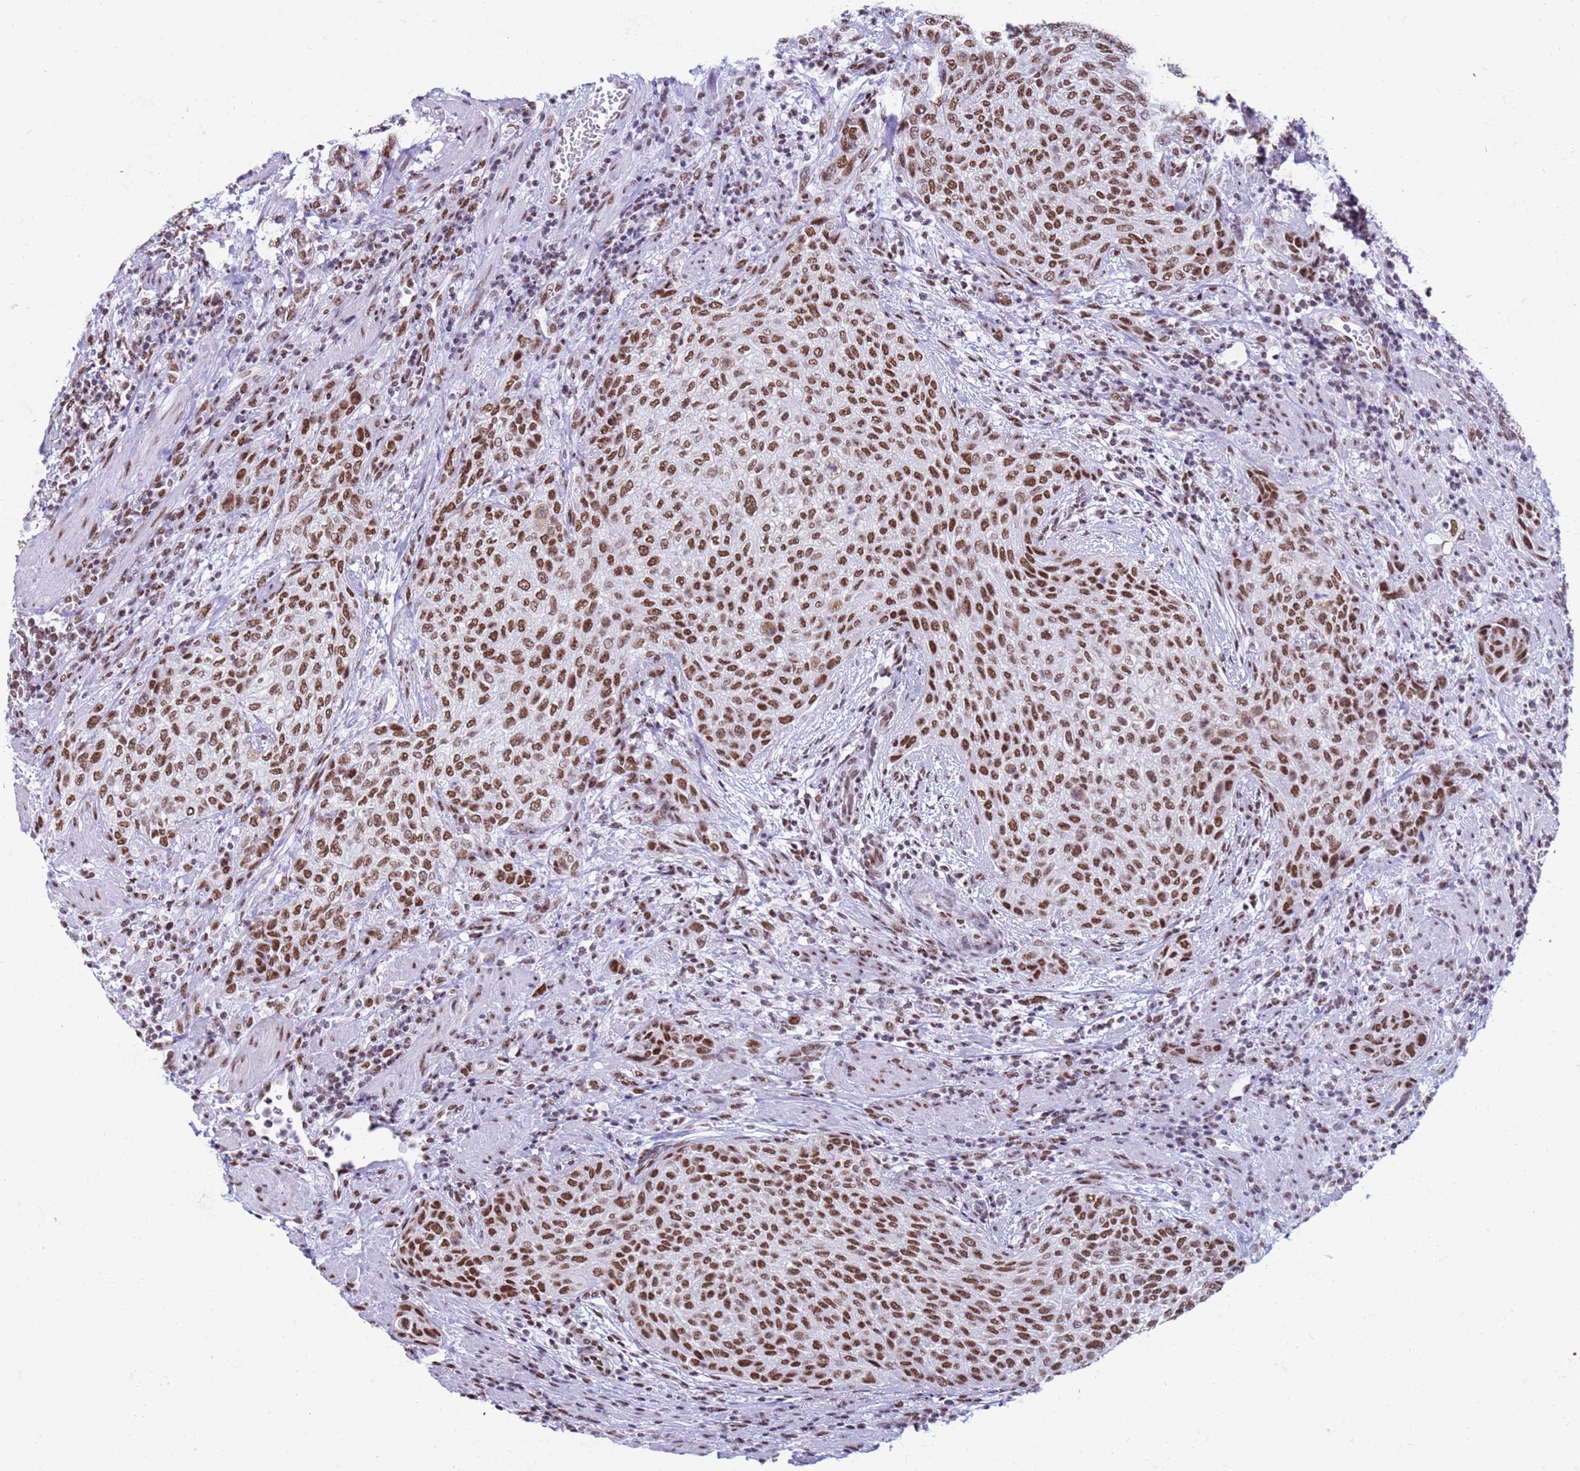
{"staining": {"intensity": "moderate", "quantity": ">75%", "location": "nuclear"}, "tissue": "urothelial cancer", "cell_type": "Tumor cells", "image_type": "cancer", "snomed": [{"axis": "morphology", "description": "Urothelial carcinoma, High grade"}, {"axis": "topography", "description": "Urinary bladder"}], "caption": "IHC image of neoplastic tissue: high-grade urothelial carcinoma stained using immunohistochemistry demonstrates medium levels of moderate protein expression localized specifically in the nuclear of tumor cells, appearing as a nuclear brown color.", "gene": "FAM170B", "patient": {"sex": "male", "age": 35}}